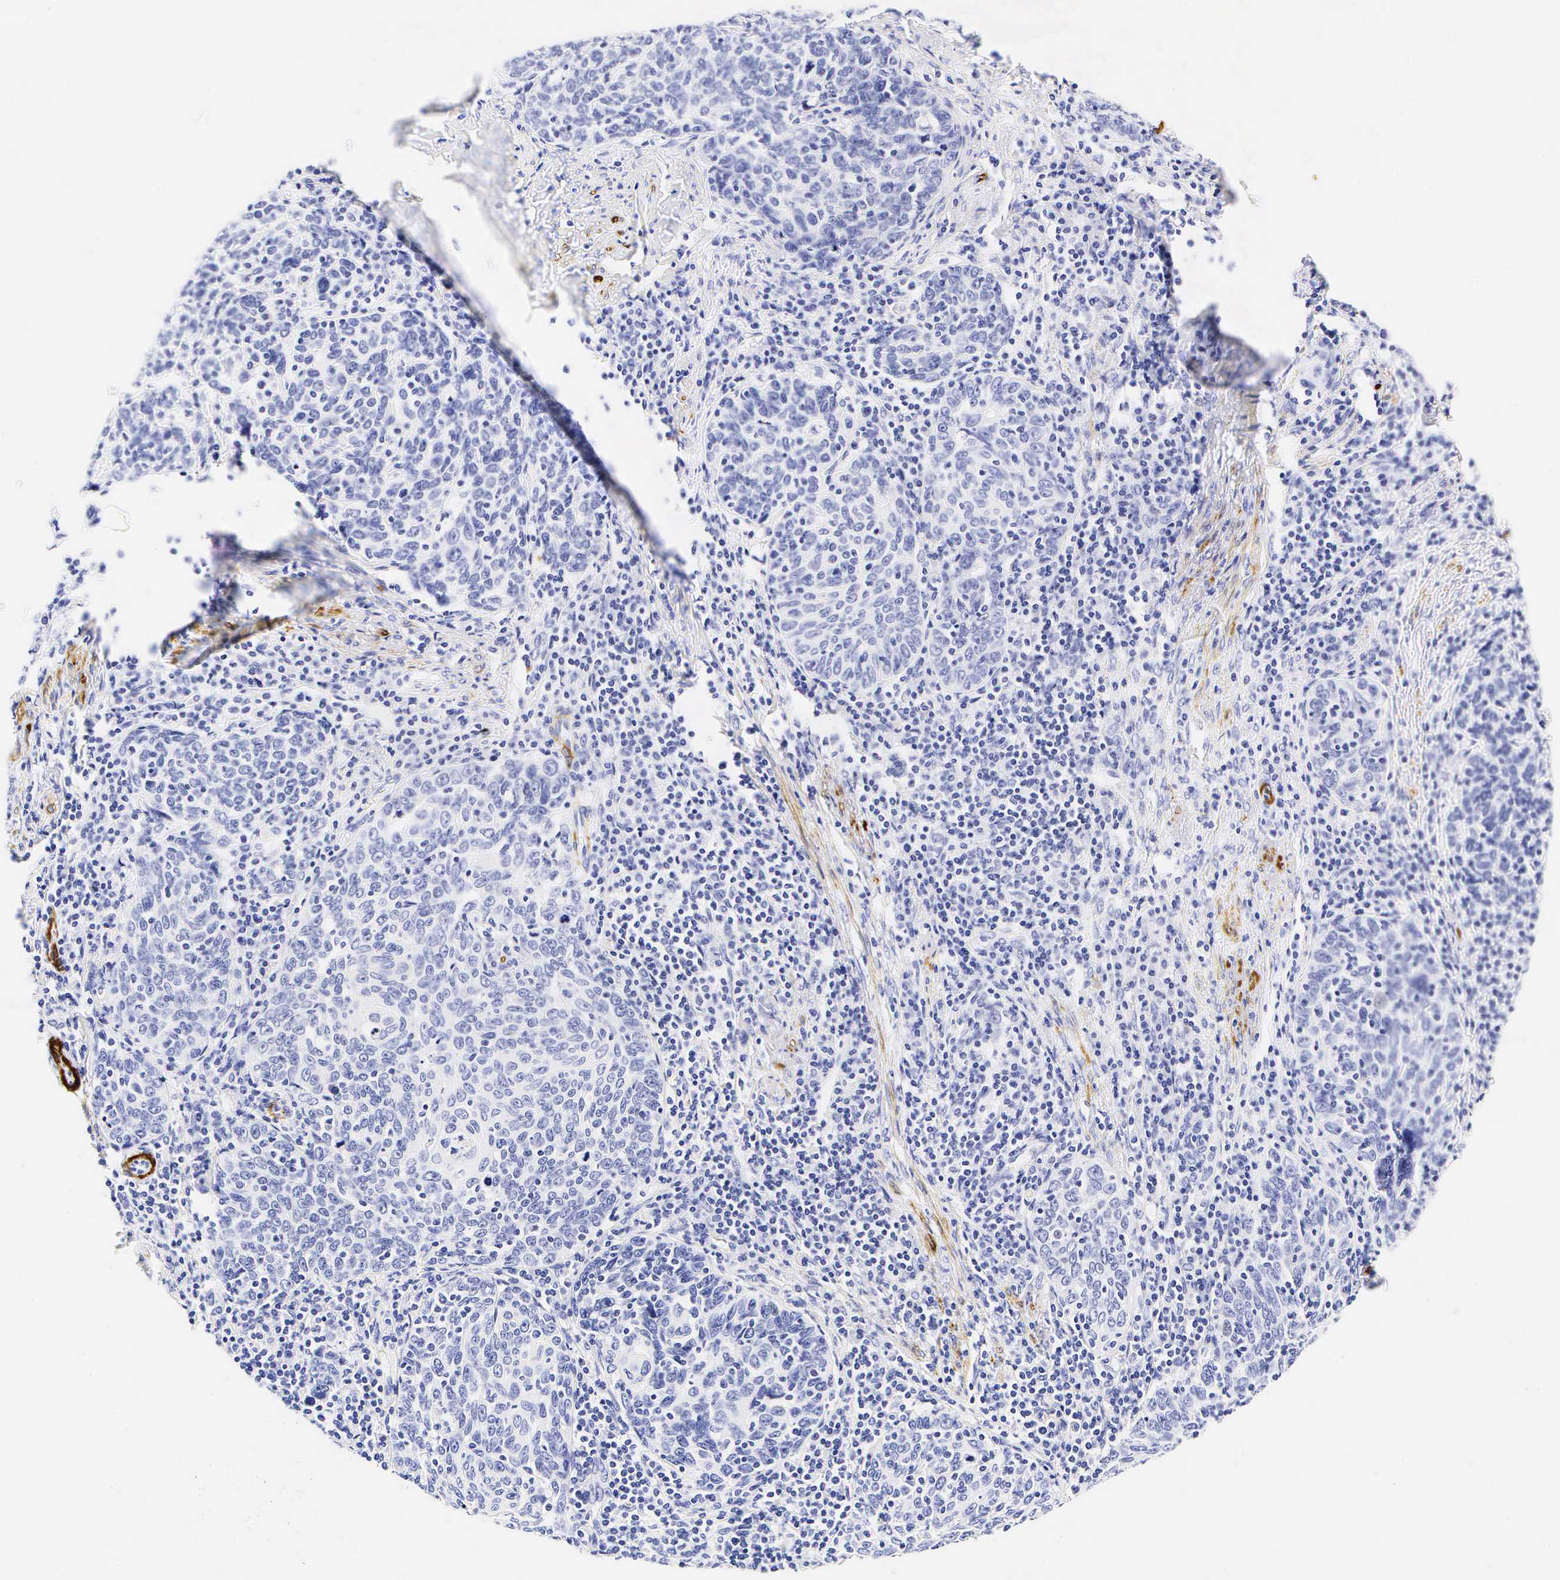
{"staining": {"intensity": "negative", "quantity": "none", "location": "none"}, "tissue": "cervical cancer", "cell_type": "Tumor cells", "image_type": "cancer", "snomed": [{"axis": "morphology", "description": "Squamous cell carcinoma, NOS"}, {"axis": "topography", "description": "Cervix"}], "caption": "DAB immunohistochemical staining of squamous cell carcinoma (cervical) exhibits no significant staining in tumor cells. (Immunohistochemistry, brightfield microscopy, high magnification).", "gene": "CALD1", "patient": {"sex": "female", "age": 41}}